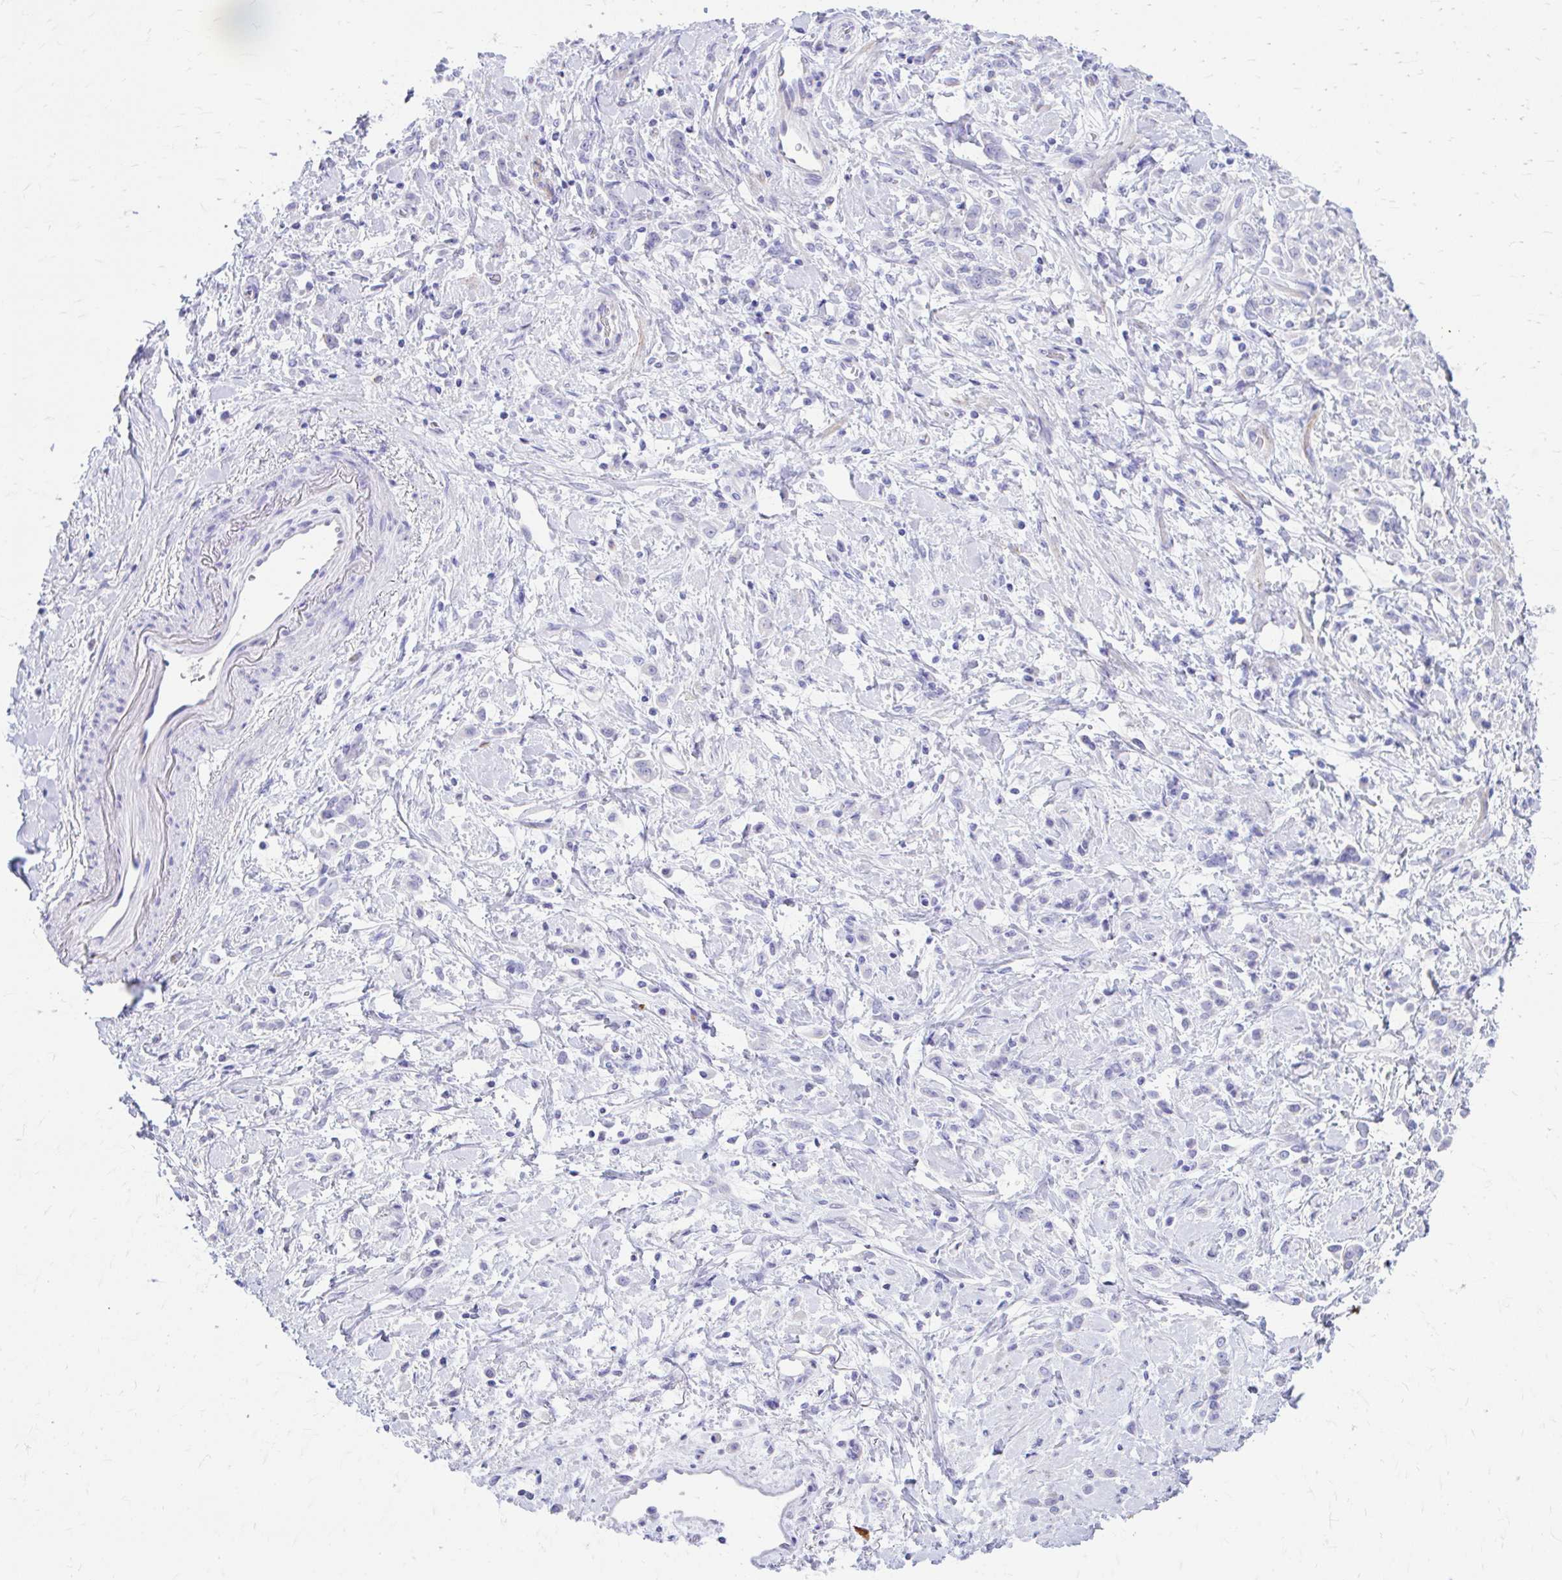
{"staining": {"intensity": "negative", "quantity": "none", "location": "none"}, "tissue": "stomach cancer", "cell_type": "Tumor cells", "image_type": "cancer", "snomed": [{"axis": "morphology", "description": "Adenocarcinoma, NOS"}, {"axis": "topography", "description": "Stomach"}], "caption": "Tumor cells show no significant protein staining in stomach cancer (adenocarcinoma).", "gene": "KRIT1", "patient": {"sex": "female", "age": 60}}